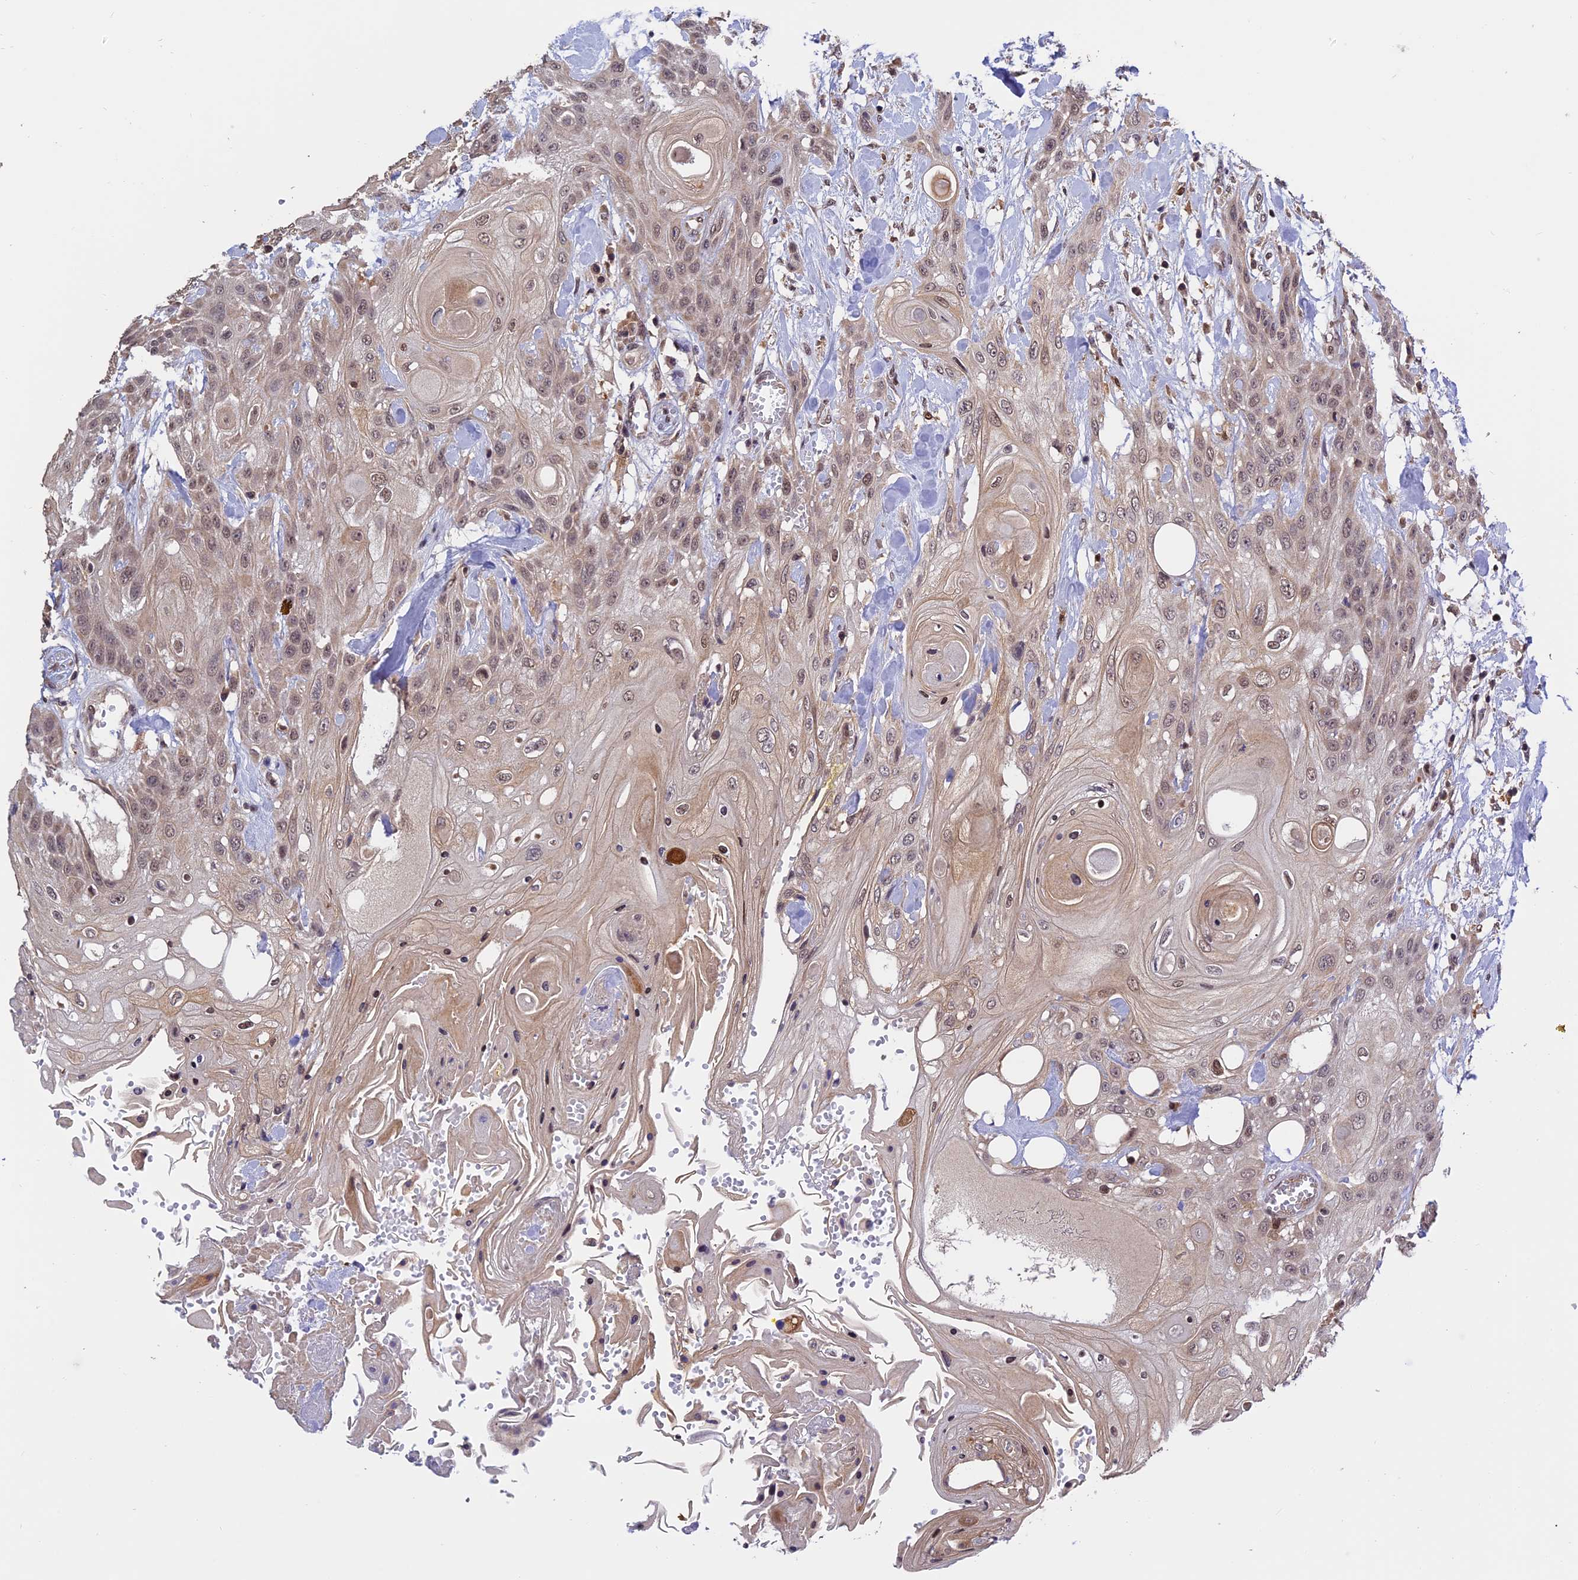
{"staining": {"intensity": "weak", "quantity": ">75%", "location": "nuclear"}, "tissue": "head and neck cancer", "cell_type": "Tumor cells", "image_type": "cancer", "snomed": [{"axis": "morphology", "description": "Squamous cell carcinoma, NOS"}, {"axis": "topography", "description": "Head-Neck"}], "caption": "There is low levels of weak nuclear expression in tumor cells of head and neck cancer (squamous cell carcinoma), as demonstrated by immunohistochemical staining (brown color).", "gene": "MNS1", "patient": {"sex": "female", "age": 43}}